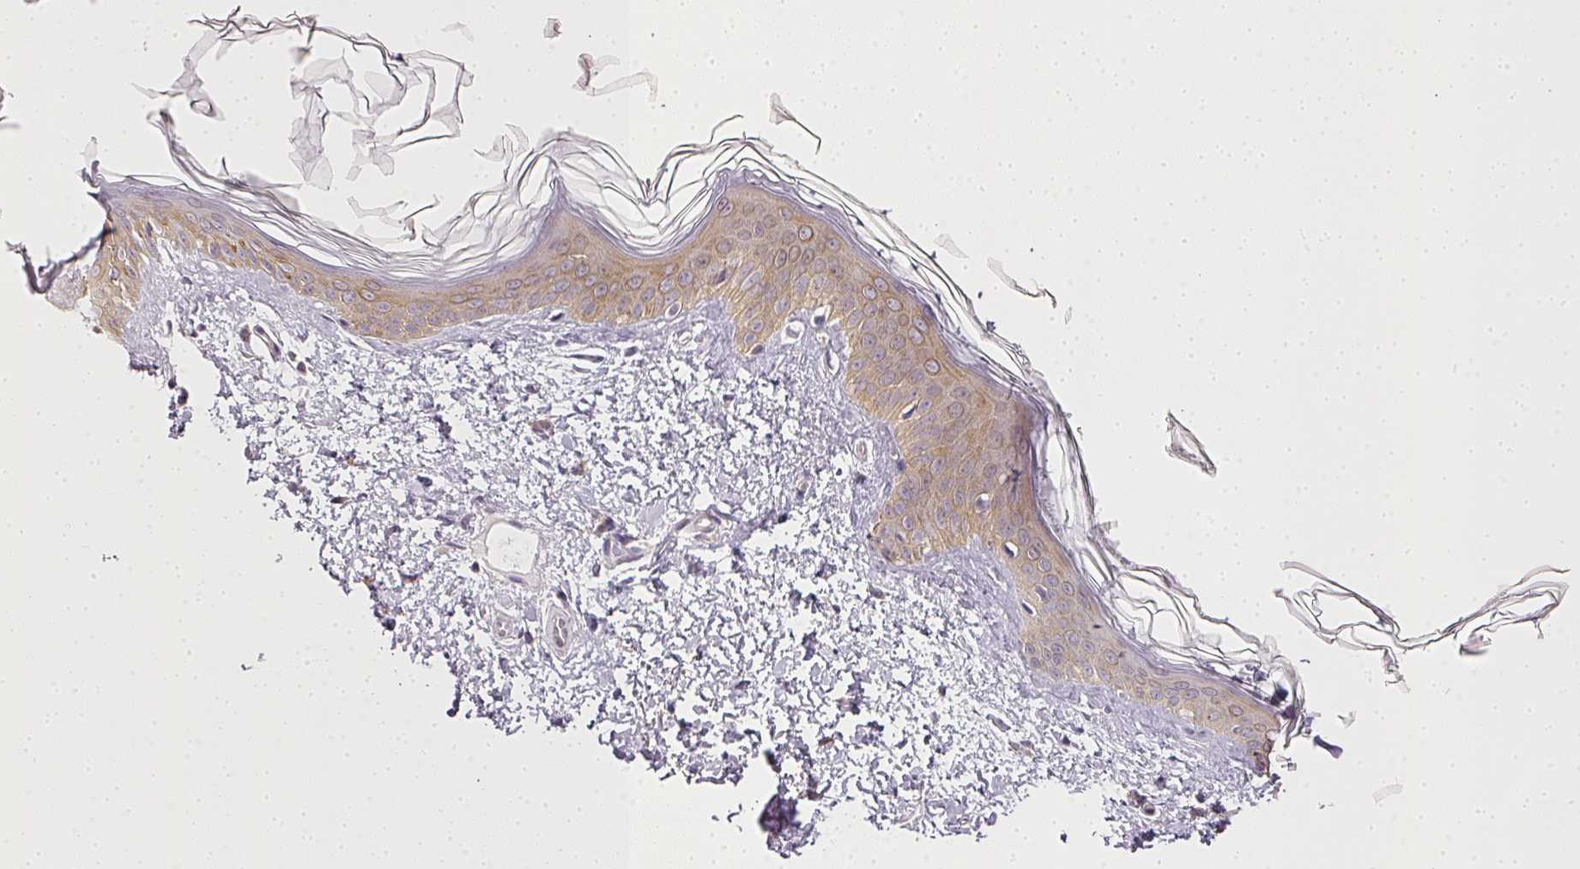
{"staining": {"intensity": "negative", "quantity": "none", "location": "none"}, "tissue": "skin", "cell_type": "Fibroblasts", "image_type": "normal", "snomed": [{"axis": "morphology", "description": "Normal tissue, NOS"}, {"axis": "topography", "description": "Skin"}], "caption": "Immunohistochemistry (IHC) of normal skin shows no expression in fibroblasts.", "gene": "MED19", "patient": {"sex": "female", "age": 41}}